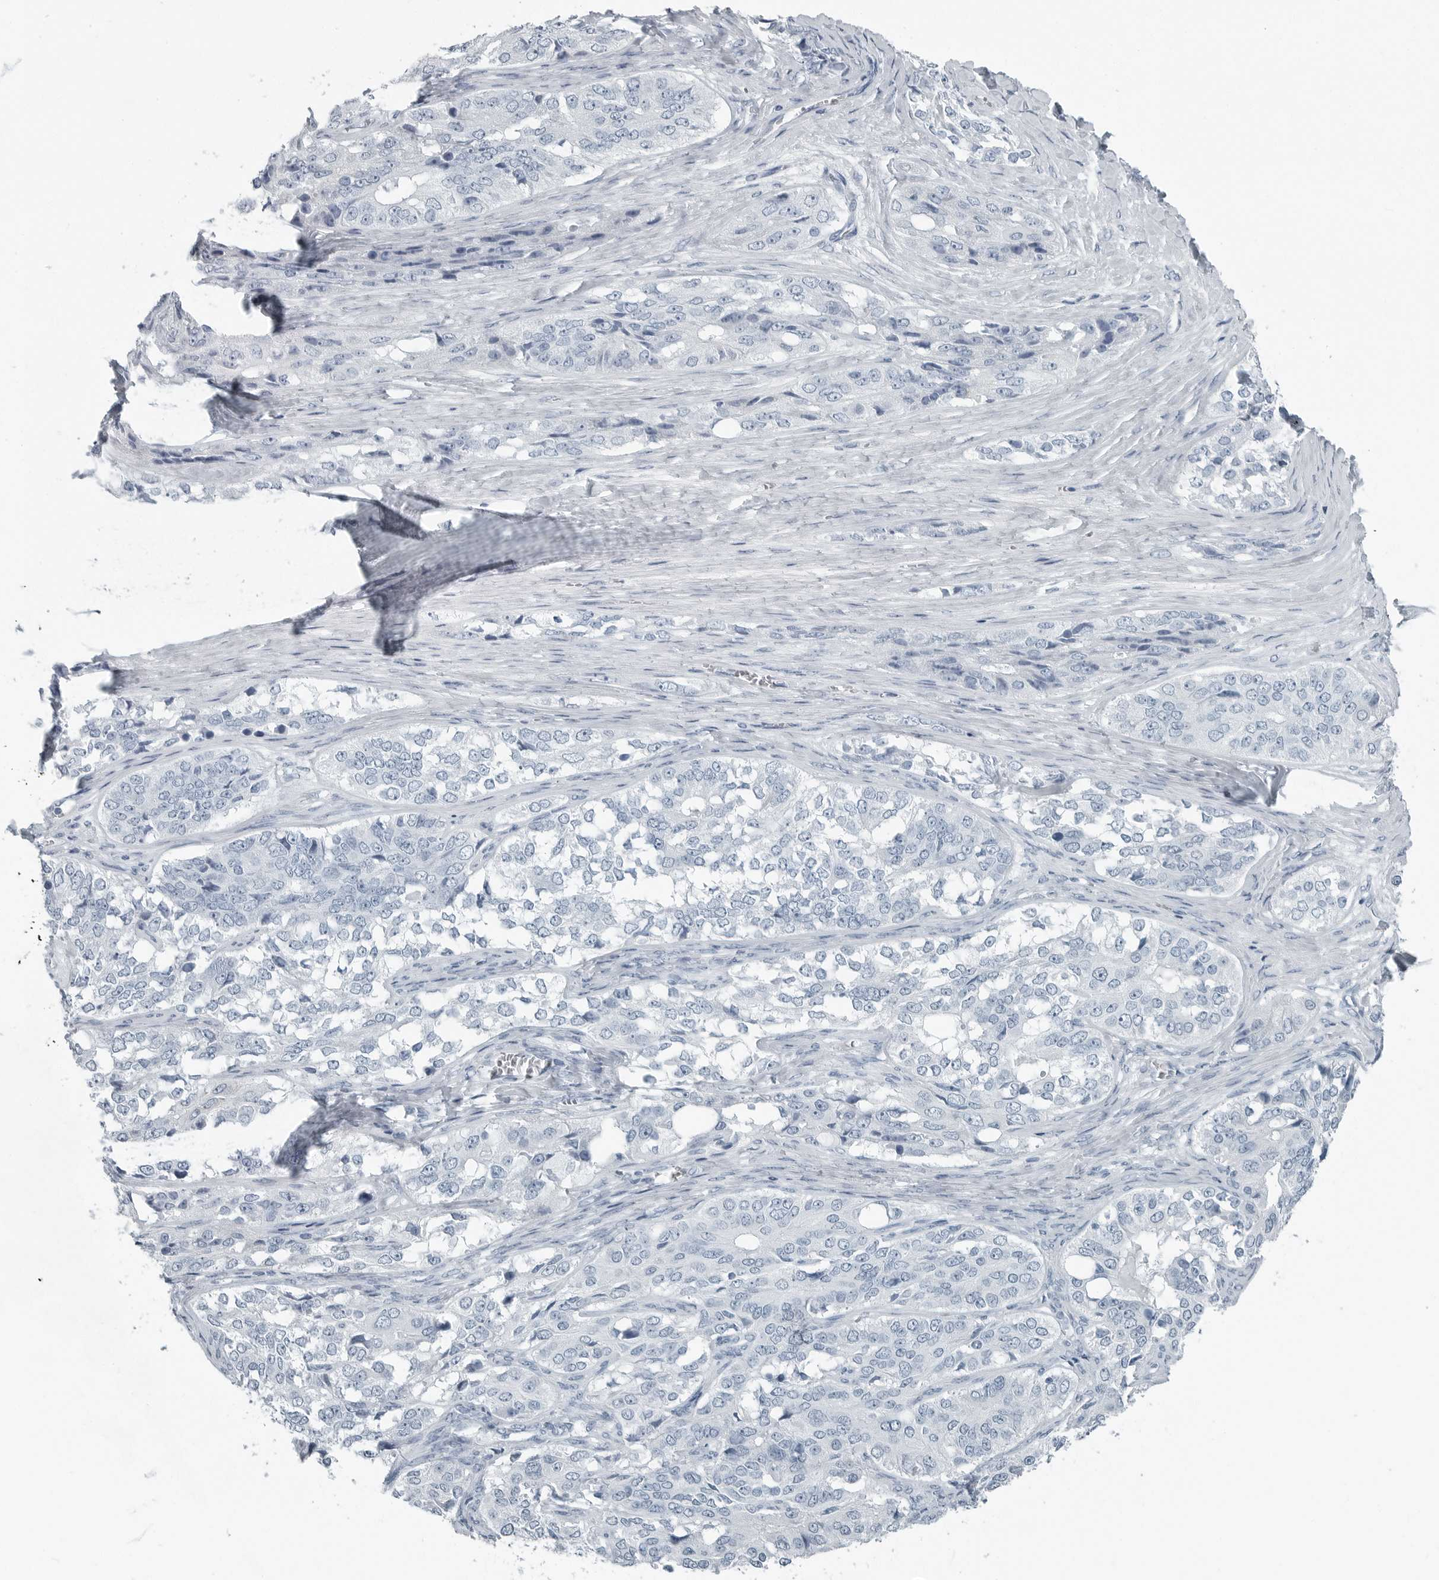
{"staining": {"intensity": "negative", "quantity": "none", "location": "none"}, "tissue": "ovarian cancer", "cell_type": "Tumor cells", "image_type": "cancer", "snomed": [{"axis": "morphology", "description": "Carcinoma, endometroid"}, {"axis": "topography", "description": "Ovary"}], "caption": "The histopathology image exhibits no staining of tumor cells in ovarian cancer.", "gene": "ZPBP2", "patient": {"sex": "female", "age": 51}}